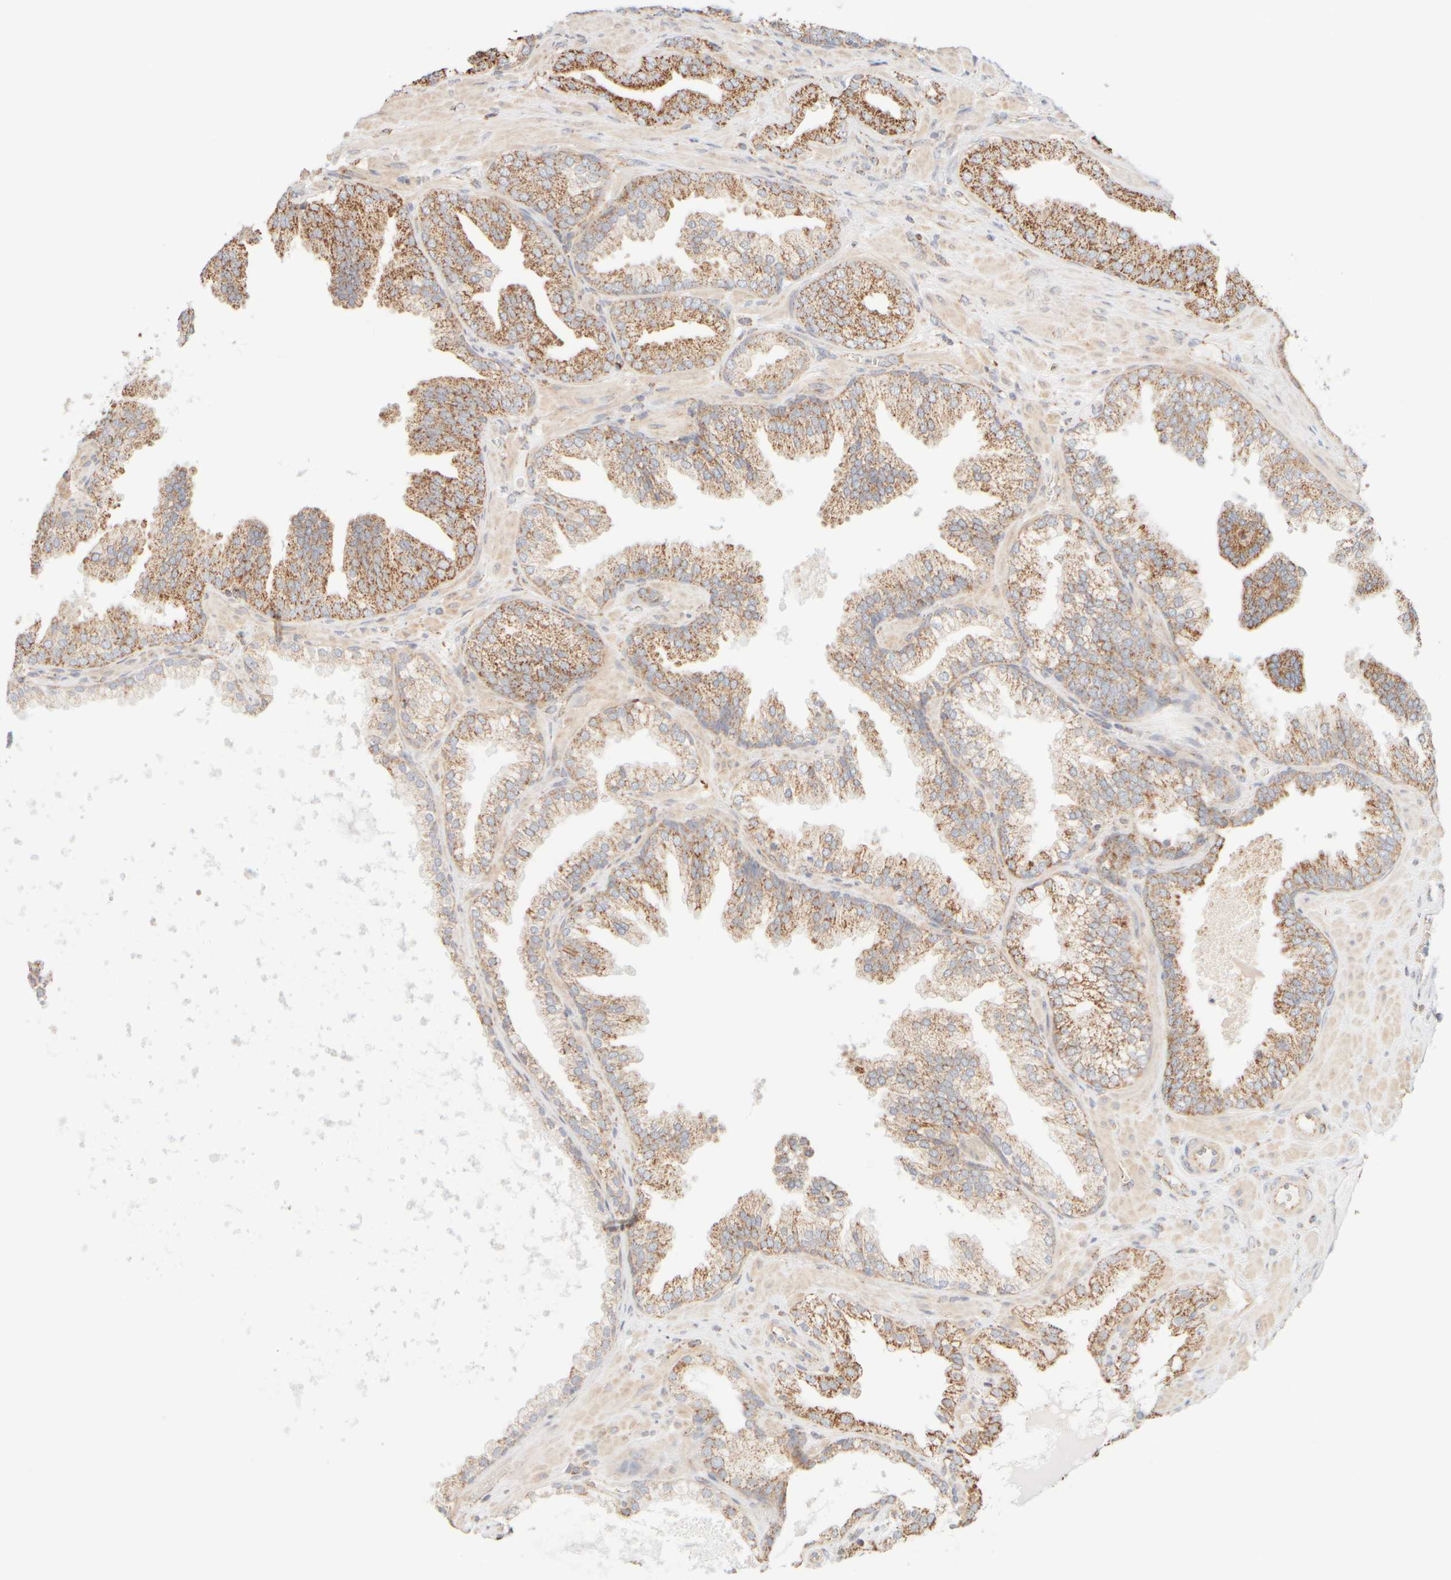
{"staining": {"intensity": "moderate", "quantity": ">75%", "location": "cytoplasmic/membranous"}, "tissue": "prostate cancer", "cell_type": "Tumor cells", "image_type": "cancer", "snomed": [{"axis": "morphology", "description": "Adenocarcinoma, Low grade"}, {"axis": "topography", "description": "Prostate"}], "caption": "This micrograph demonstrates prostate cancer stained with immunohistochemistry (IHC) to label a protein in brown. The cytoplasmic/membranous of tumor cells show moderate positivity for the protein. Nuclei are counter-stained blue.", "gene": "APBB2", "patient": {"sex": "male", "age": 62}}